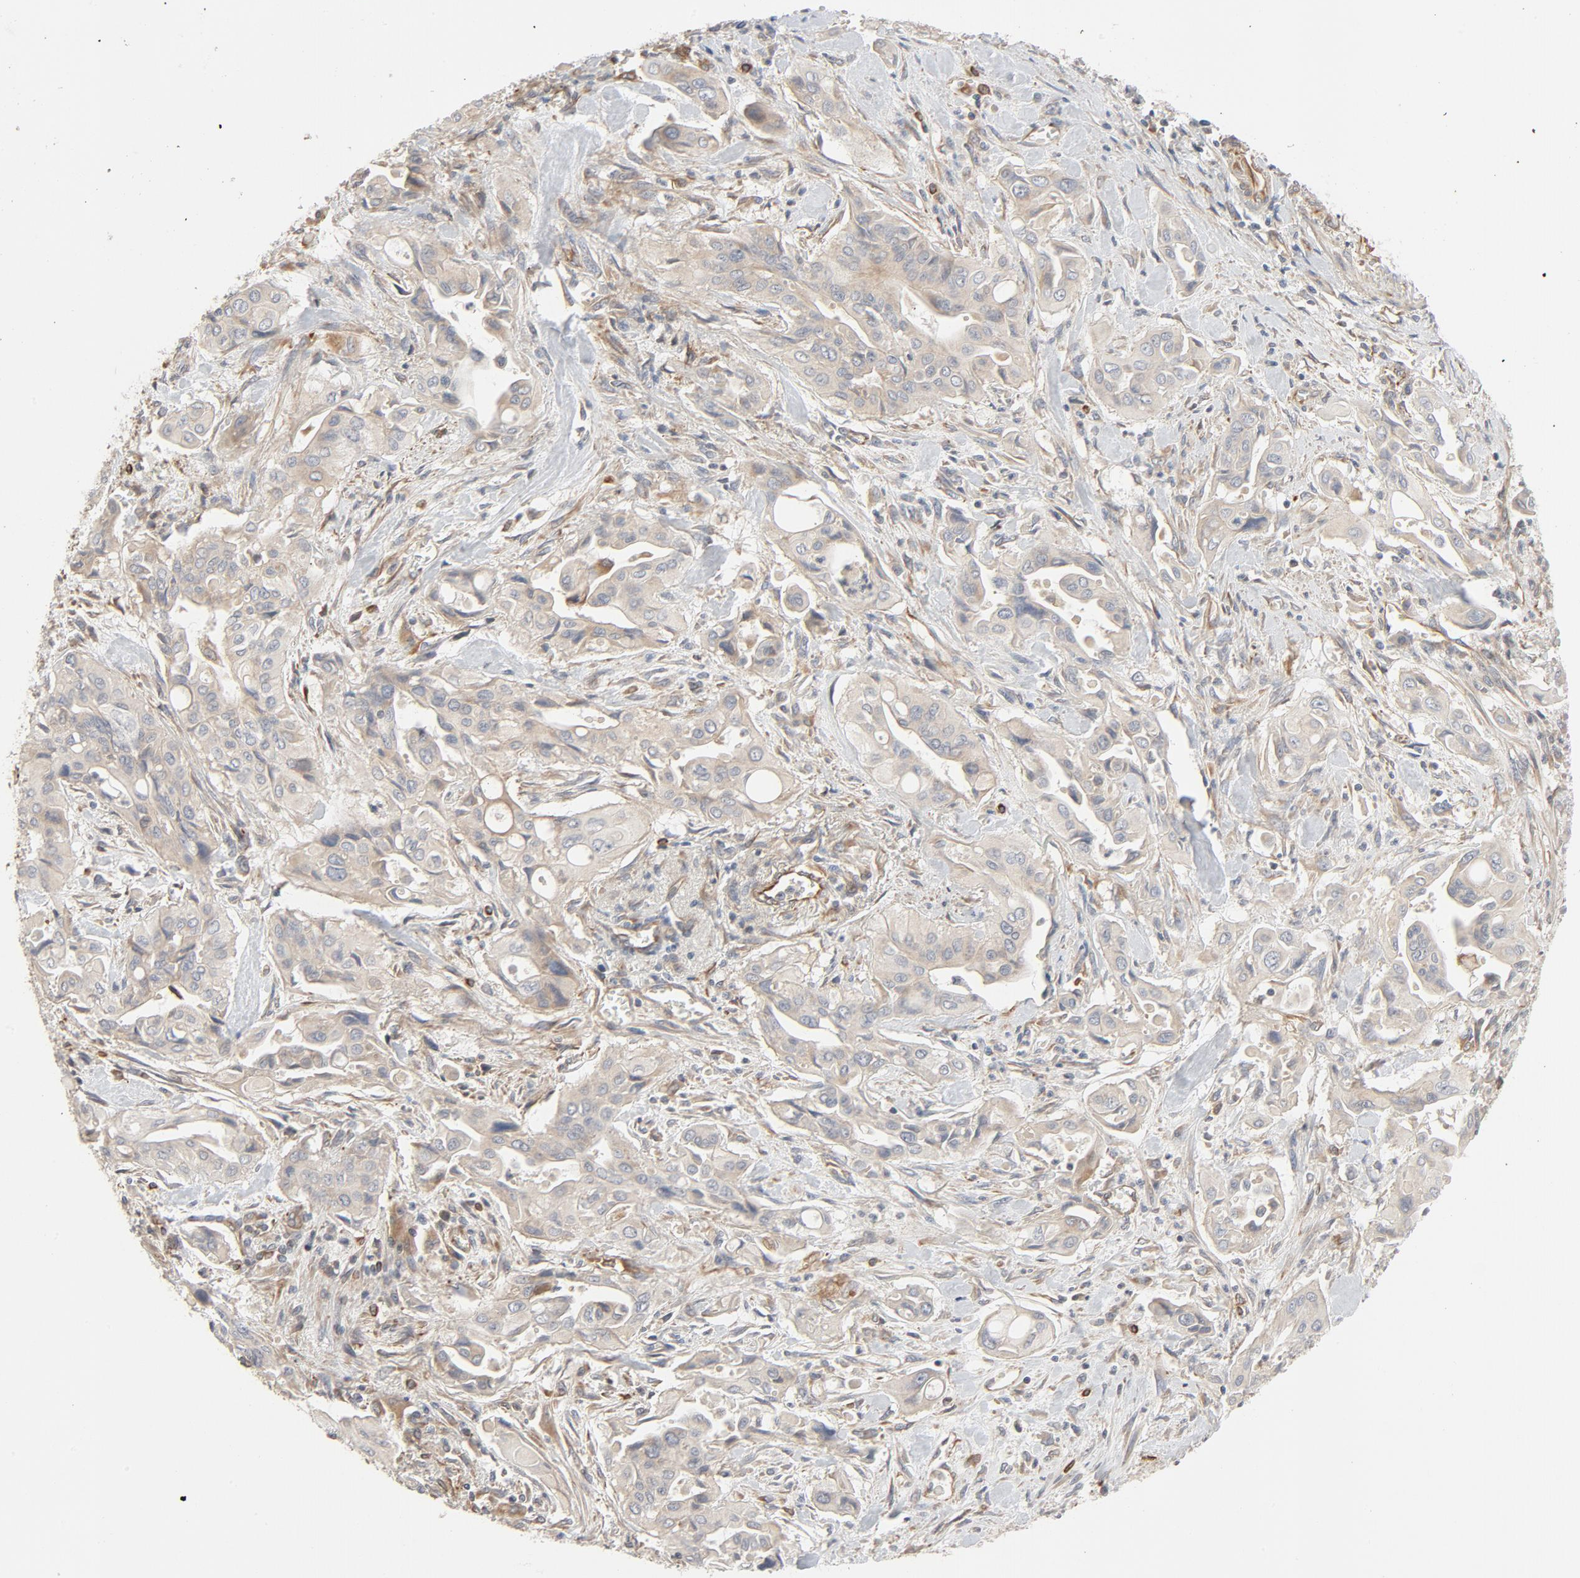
{"staining": {"intensity": "moderate", "quantity": ">75%", "location": "cytoplasmic/membranous"}, "tissue": "pancreatic cancer", "cell_type": "Tumor cells", "image_type": "cancer", "snomed": [{"axis": "morphology", "description": "Adenocarcinoma, NOS"}, {"axis": "topography", "description": "Pancreas"}], "caption": "Immunohistochemical staining of human pancreatic adenocarcinoma reveals moderate cytoplasmic/membranous protein staining in about >75% of tumor cells. Ihc stains the protein of interest in brown and the nuclei are stained blue.", "gene": "TRIOBP", "patient": {"sex": "male", "age": 77}}